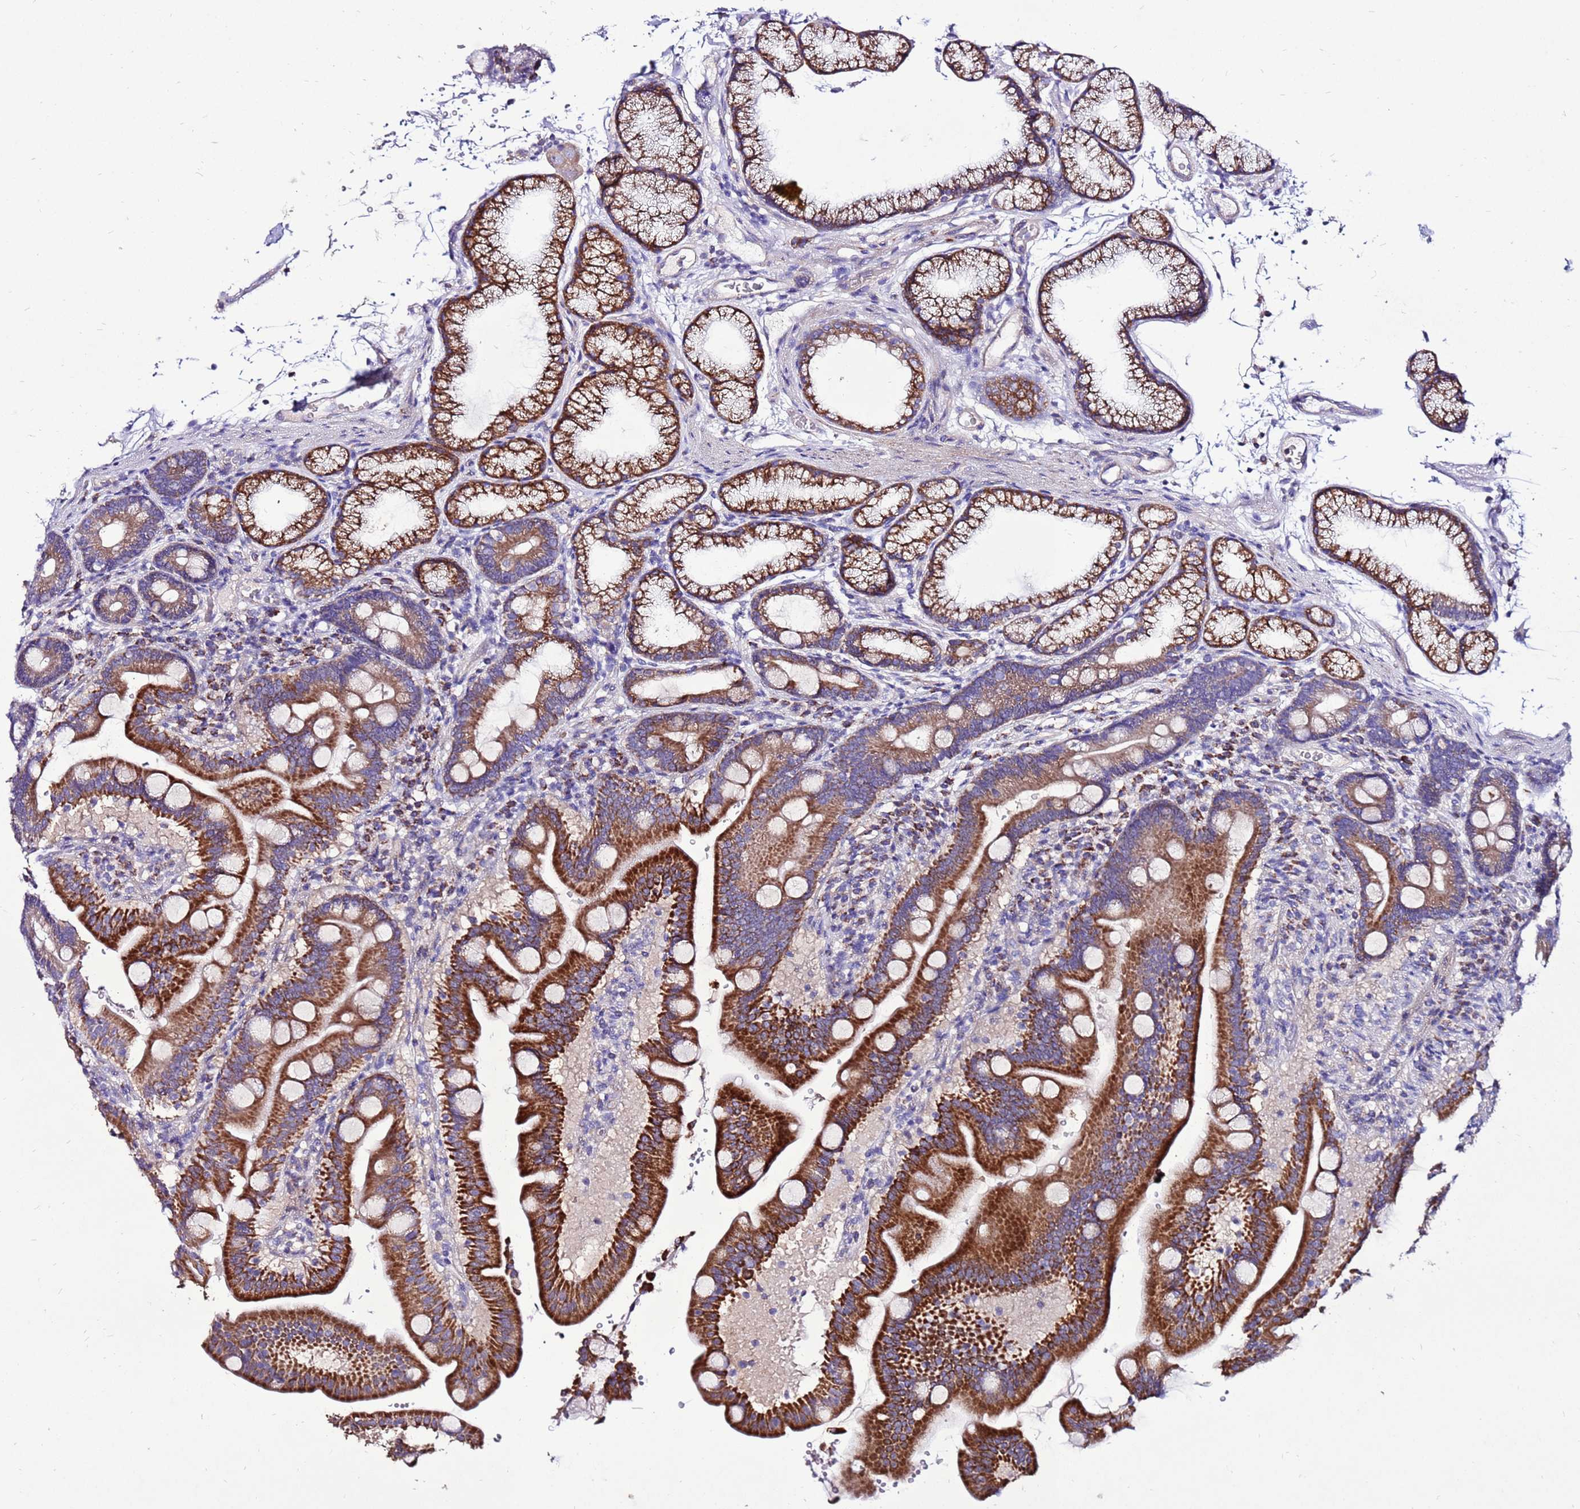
{"staining": {"intensity": "strong", "quantity": "25%-75%", "location": "cytoplasmic/membranous"}, "tissue": "duodenum", "cell_type": "Glandular cells", "image_type": "normal", "snomed": [{"axis": "morphology", "description": "Normal tissue, NOS"}, {"axis": "topography", "description": "Duodenum"}], "caption": "Immunohistochemical staining of normal duodenum demonstrates strong cytoplasmic/membranous protein staining in approximately 25%-75% of glandular cells. The staining was performed using DAB, with brown indicating positive protein expression. Nuclei are stained blue with hematoxylin.", "gene": "TMEM106C", "patient": {"sex": "male", "age": 54}}